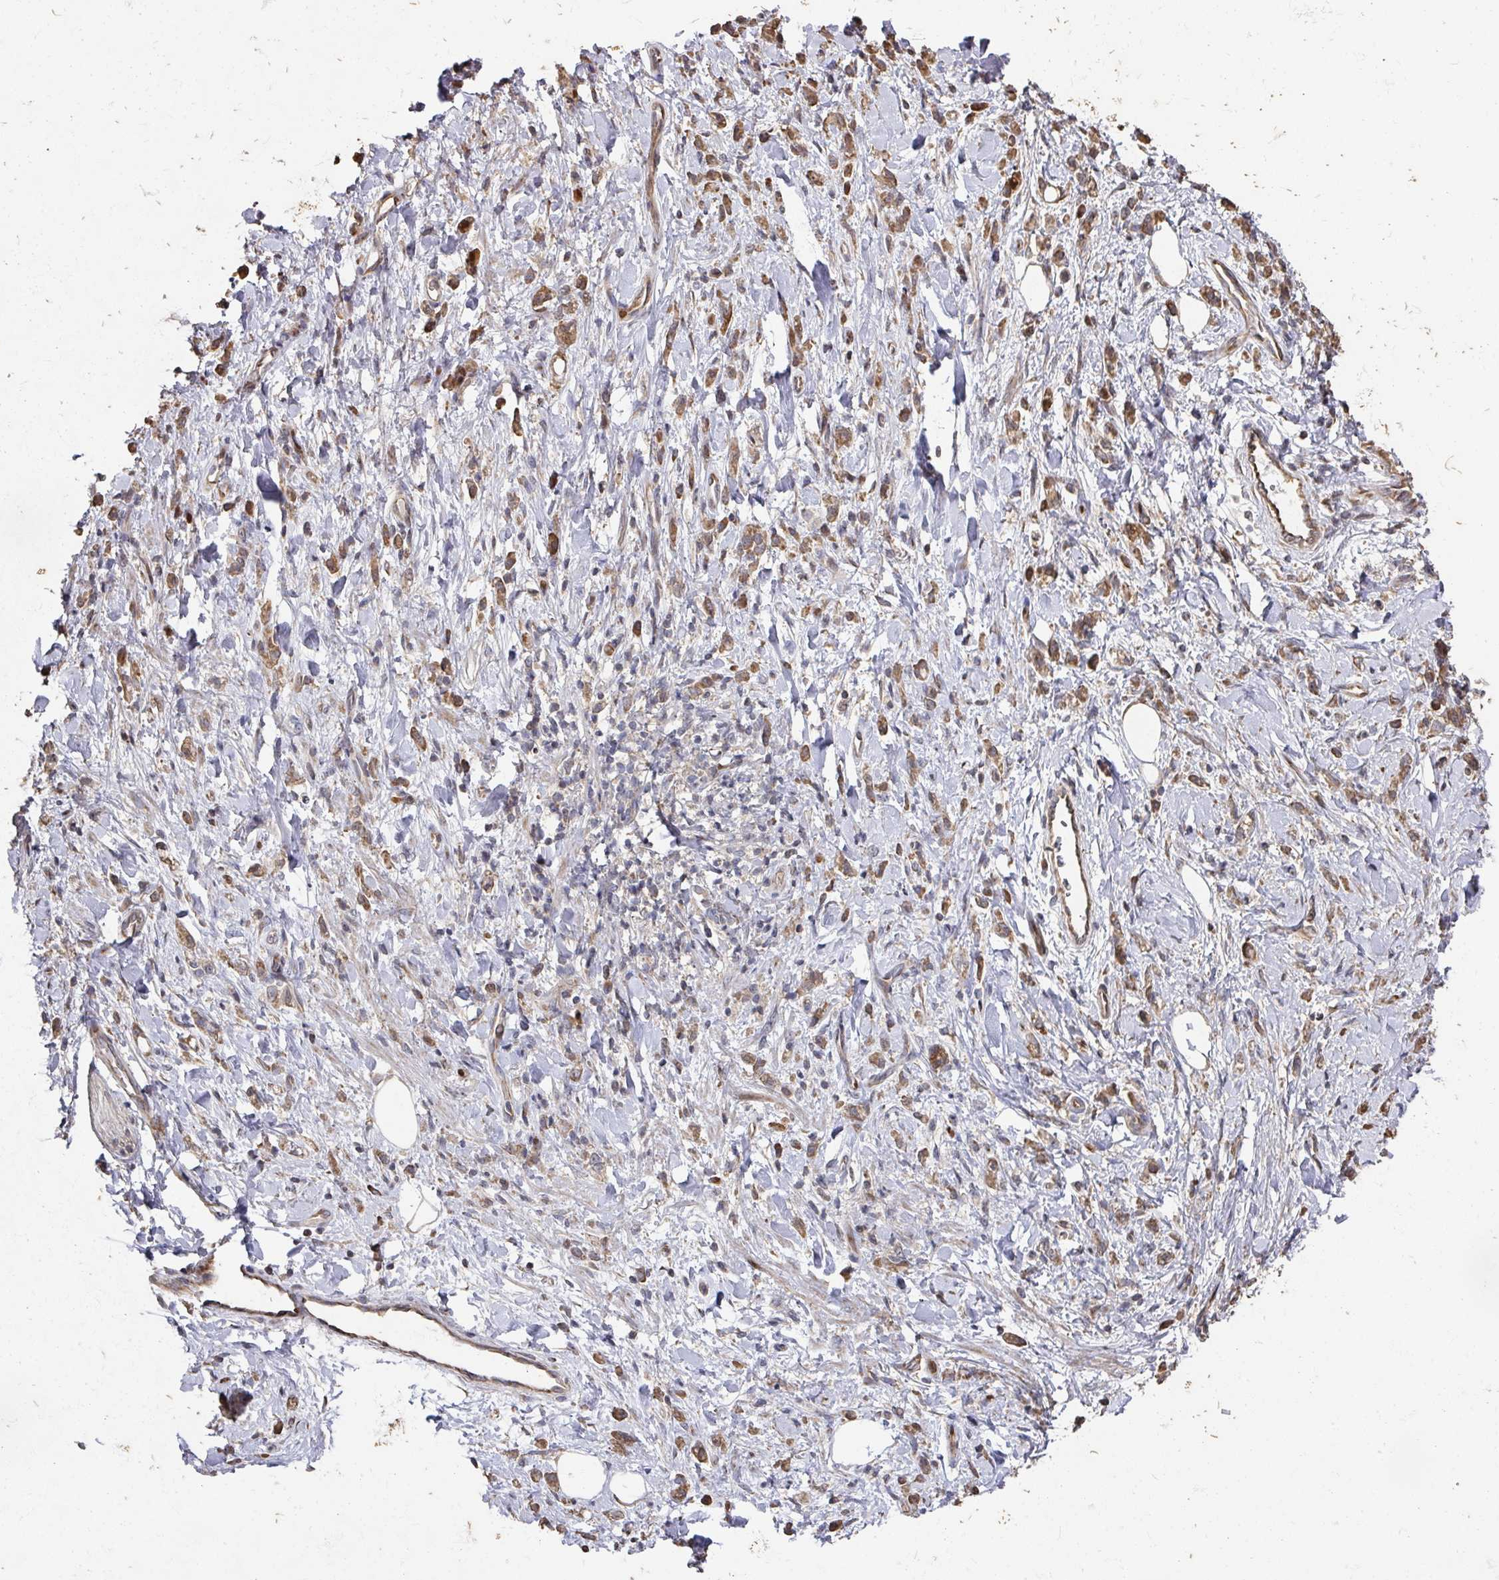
{"staining": {"intensity": "moderate", "quantity": ">75%", "location": "cytoplasmic/membranous"}, "tissue": "stomach cancer", "cell_type": "Tumor cells", "image_type": "cancer", "snomed": [{"axis": "morphology", "description": "Adenocarcinoma, NOS"}, {"axis": "topography", "description": "Stomach"}], "caption": "High-power microscopy captured an IHC photomicrograph of stomach adenocarcinoma, revealing moderate cytoplasmic/membranous positivity in approximately >75% of tumor cells.", "gene": "CA7", "patient": {"sex": "male", "age": 77}}